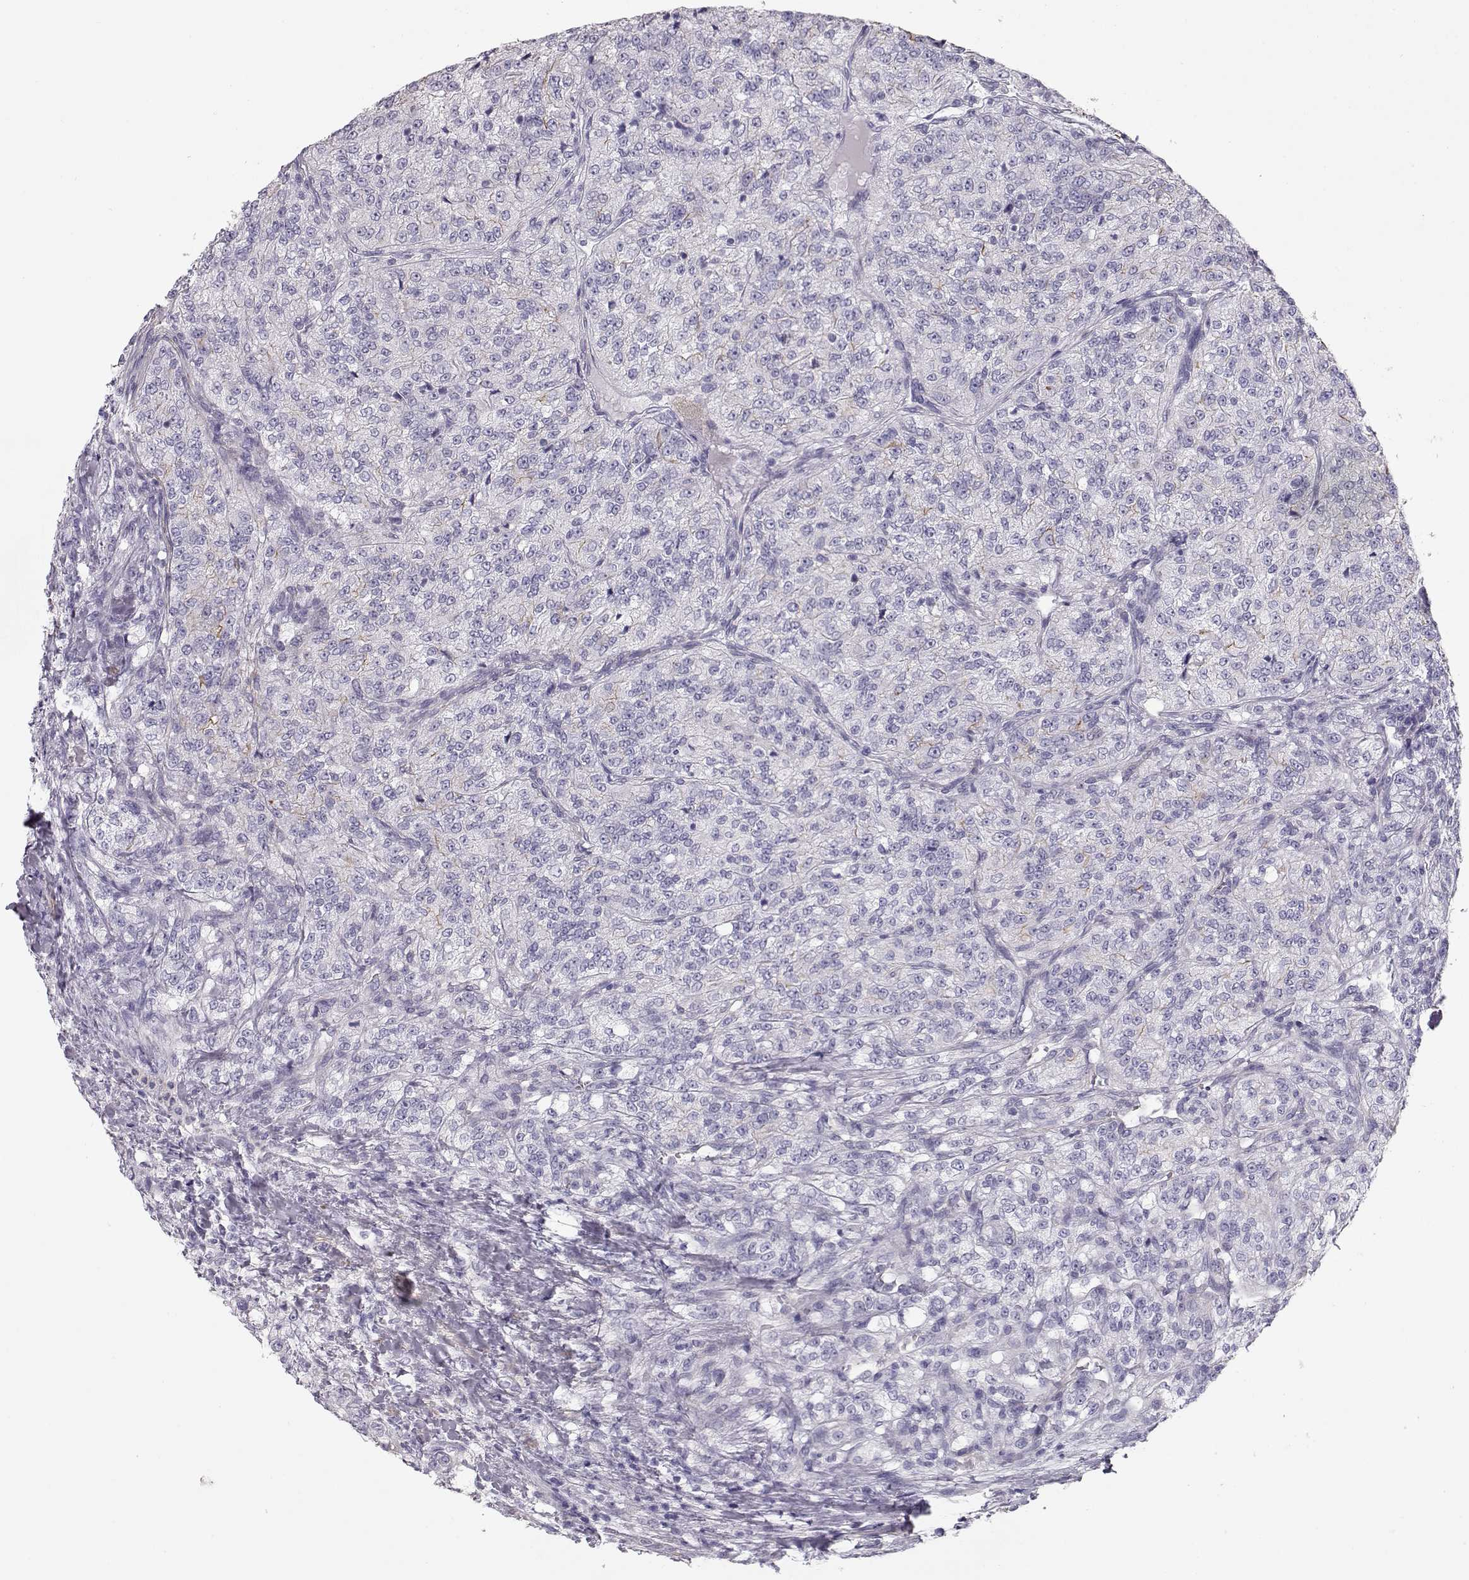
{"staining": {"intensity": "negative", "quantity": "none", "location": "none"}, "tissue": "renal cancer", "cell_type": "Tumor cells", "image_type": "cancer", "snomed": [{"axis": "morphology", "description": "Adenocarcinoma, NOS"}, {"axis": "topography", "description": "Kidney"}], "caption": "Adenocarcinoma (renal) was stained to show a protein in brown. There is no significant staining in tumor cells.", "gene": "SLITRK3", "patient": {"sex": "female", "age": 63}}